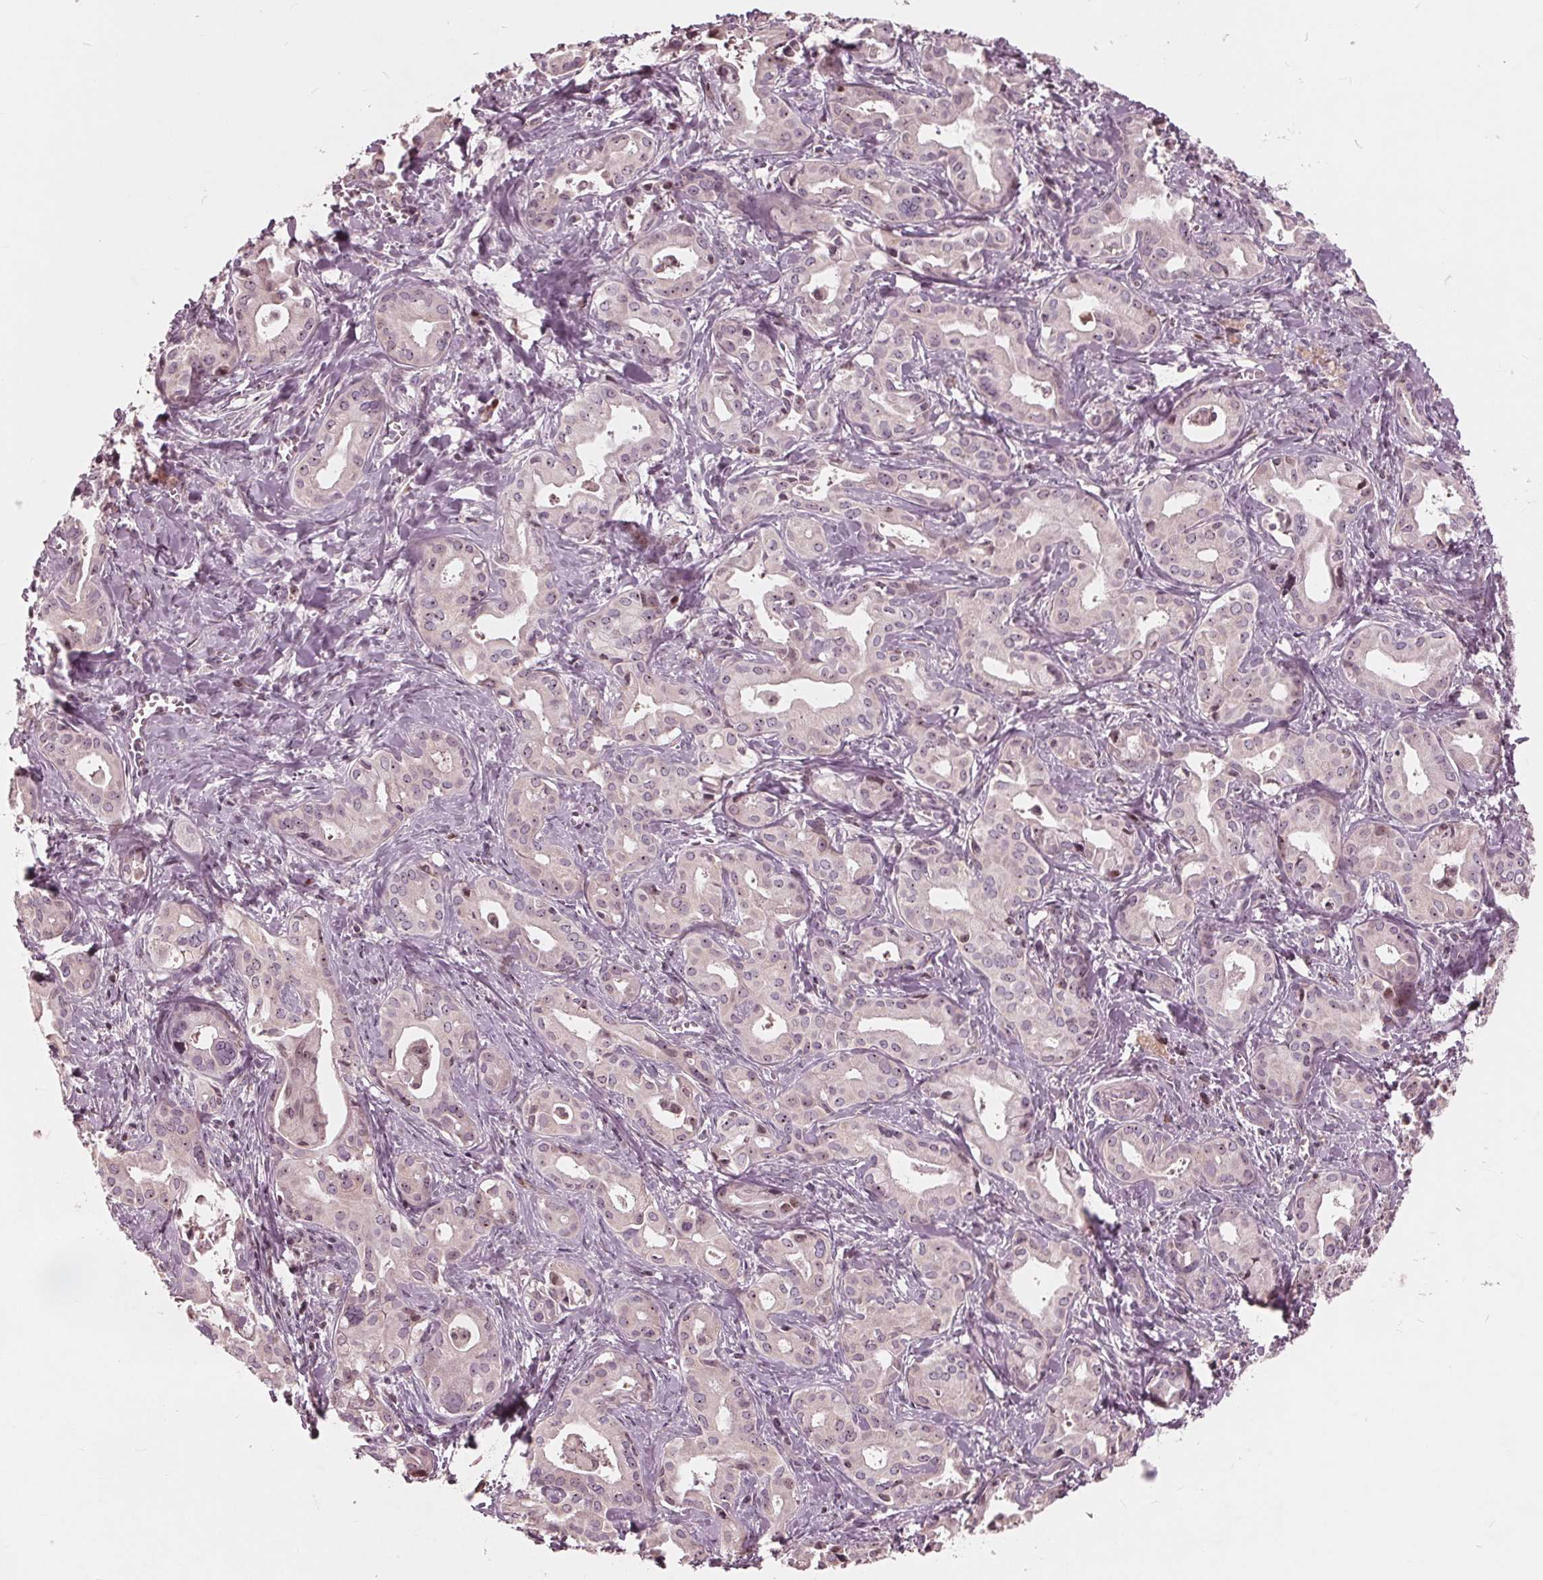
{"staining": {"intensity": "weak", "quantity": "<25%", "location": "nuclear"}, "tissue": "liver cancer", "cell_type": "Tumor cells", "image_type": "cancer", "snomed": [{"axis": "morphology", "description": "Cholangiocarcinoma"}, {"axis": "topography", "description": "Liver"}], "caption": "This is an immunohistochemistry (IHC) micrograph of human liver cancer (cholangiocarcinoma). There is no expression in tumor cells.", "gene": "NUP210", "patient": {"sex": "female", "age": 65}}